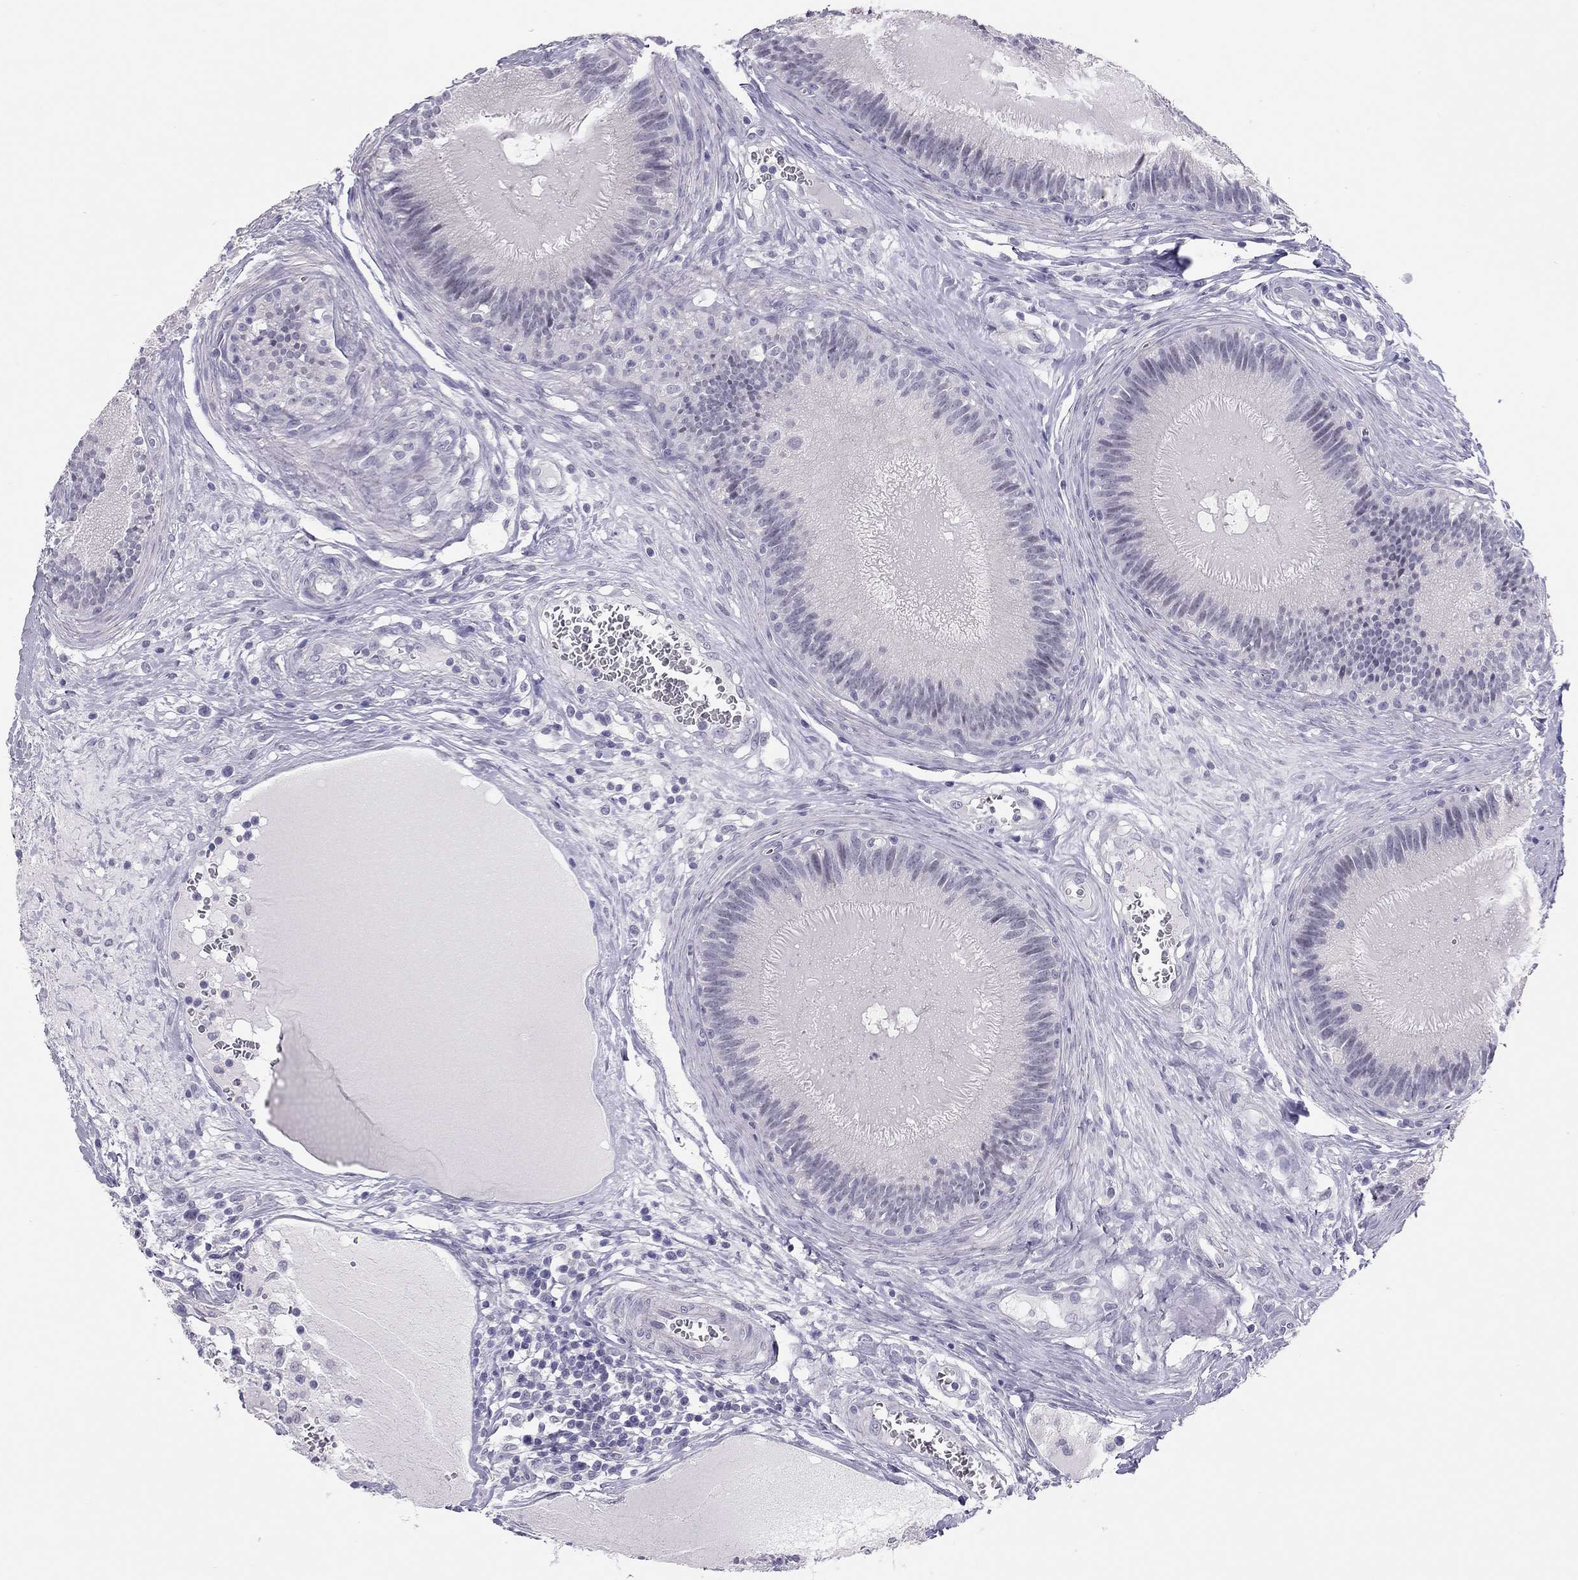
{"staining": {"intensity": "negative", "quantity": "none", "location": "none"}, "tissue": "epididymis", "cell_type": "Glandular cells", "image_type": "normal", "snomed": [{"axis": "morphology", "description": "Normal tissue, NOS"}, {"axis": "topography", "description": "Epididymis"}], "caption": "Immunohistochemistry micrograph of unremarkable epididymis stained for a protein (brown), which demonstrates no staining in glandular cells. Brightfield microscopy of IHC stained with DAB (3,3'-diaminobenzidine) (brown) and hematoxylin (blue), captured at high magnification.", "gene": "SPATA12", "patient": {"sex": "male", "age": 27}}